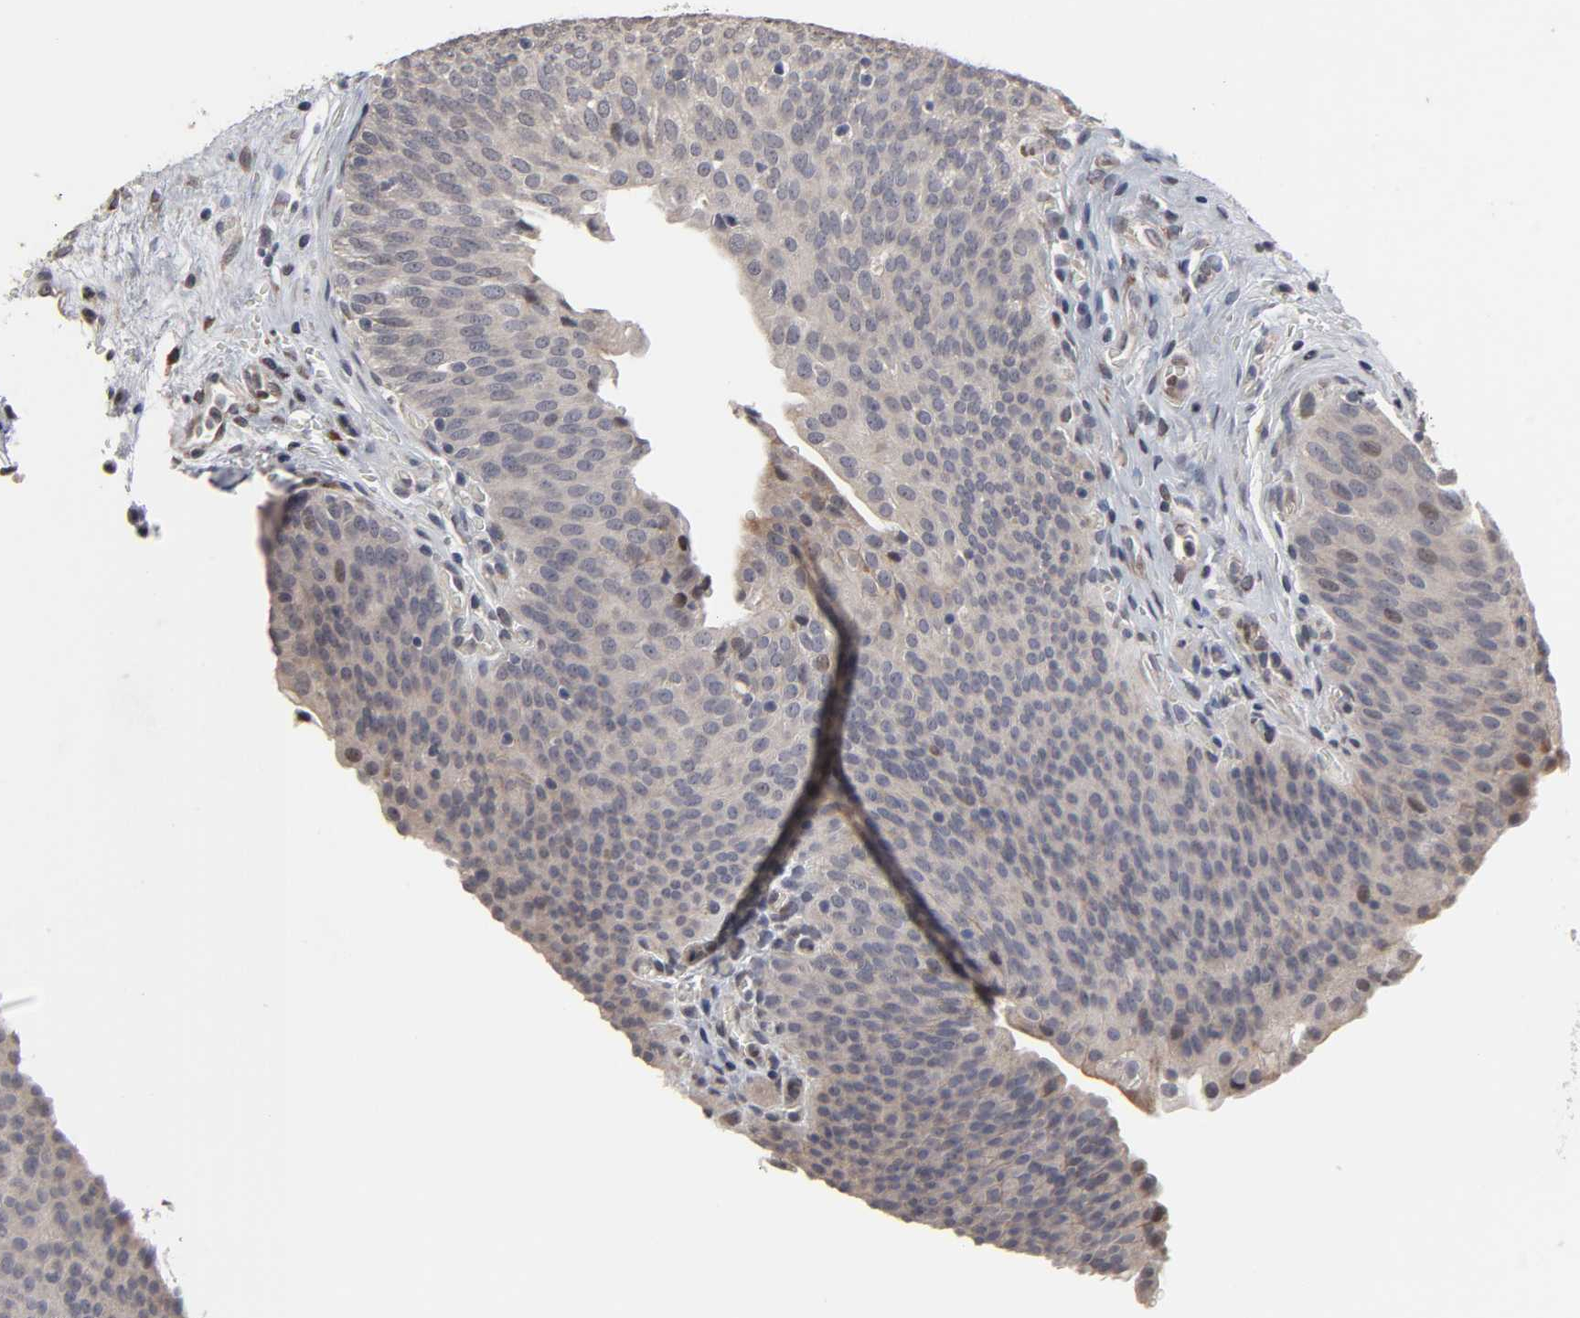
{"staining": {"intensity": "moderate", "quantity": ">75%", "location": "cytoplasmic/membranous,nuclear"}, "tissue": "urinary bladder", "cell_type": "Urothelial cells", "image_type": "normal", "snomed": [{"axis": "morphology", "description": "Normal tissue, NOS"}, {"axis": "morphology", "description": "Dysplasia, NOS"}, {"axis": "topography", "description": "Urinary bladder"}], "caption": "Moderate cytoplasmic/membranous,nuclear positivity for a protein is identified in about >75% of urothelial cells of normal urinary bladder using immunohistochemistry.", "gene": "HNF4A", "patient": {"sex": "male", "age": 35}}